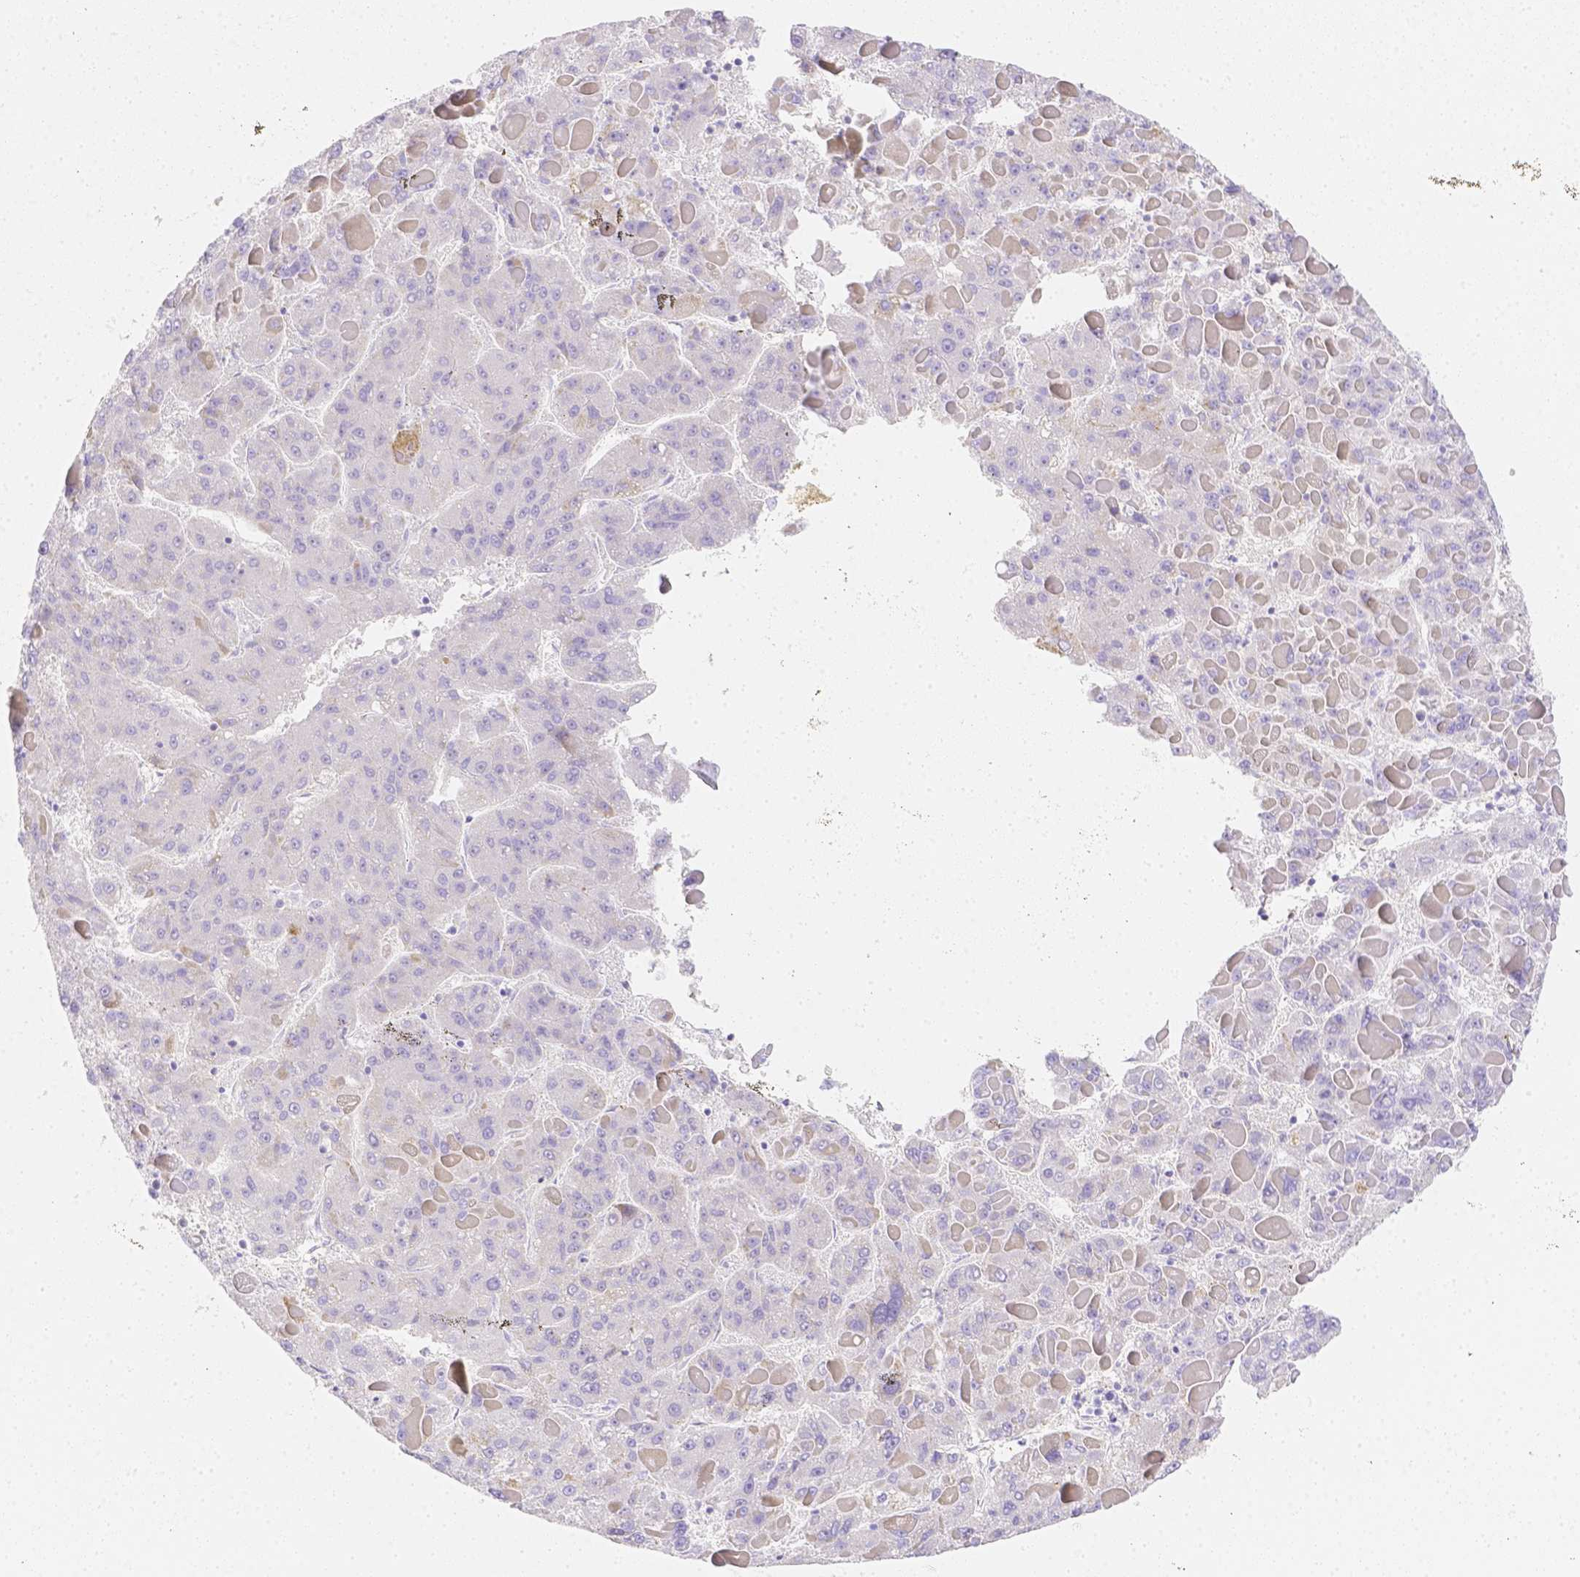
{"staining": {"intensity": "weak", "quantity": "<25%", "location": "cytoplasmic/membranous"}, "tissue": "liver cancer", "cell_type": "Tumor cells", "image_type": "cancer", "snomed": [{"axis": "morphology", "description": "Carcinoma, Hepatocellular, NOS"}, {"axis": "topography", "description": "Liver"}], "caption": "The immunohistochemistry histopathology image has no significant expression in tumor cells of liver cancer (hepatocellular carcinoma) tissue.", "gene": "ASAH2", "patient": {"sex": "female", "age": 82}}